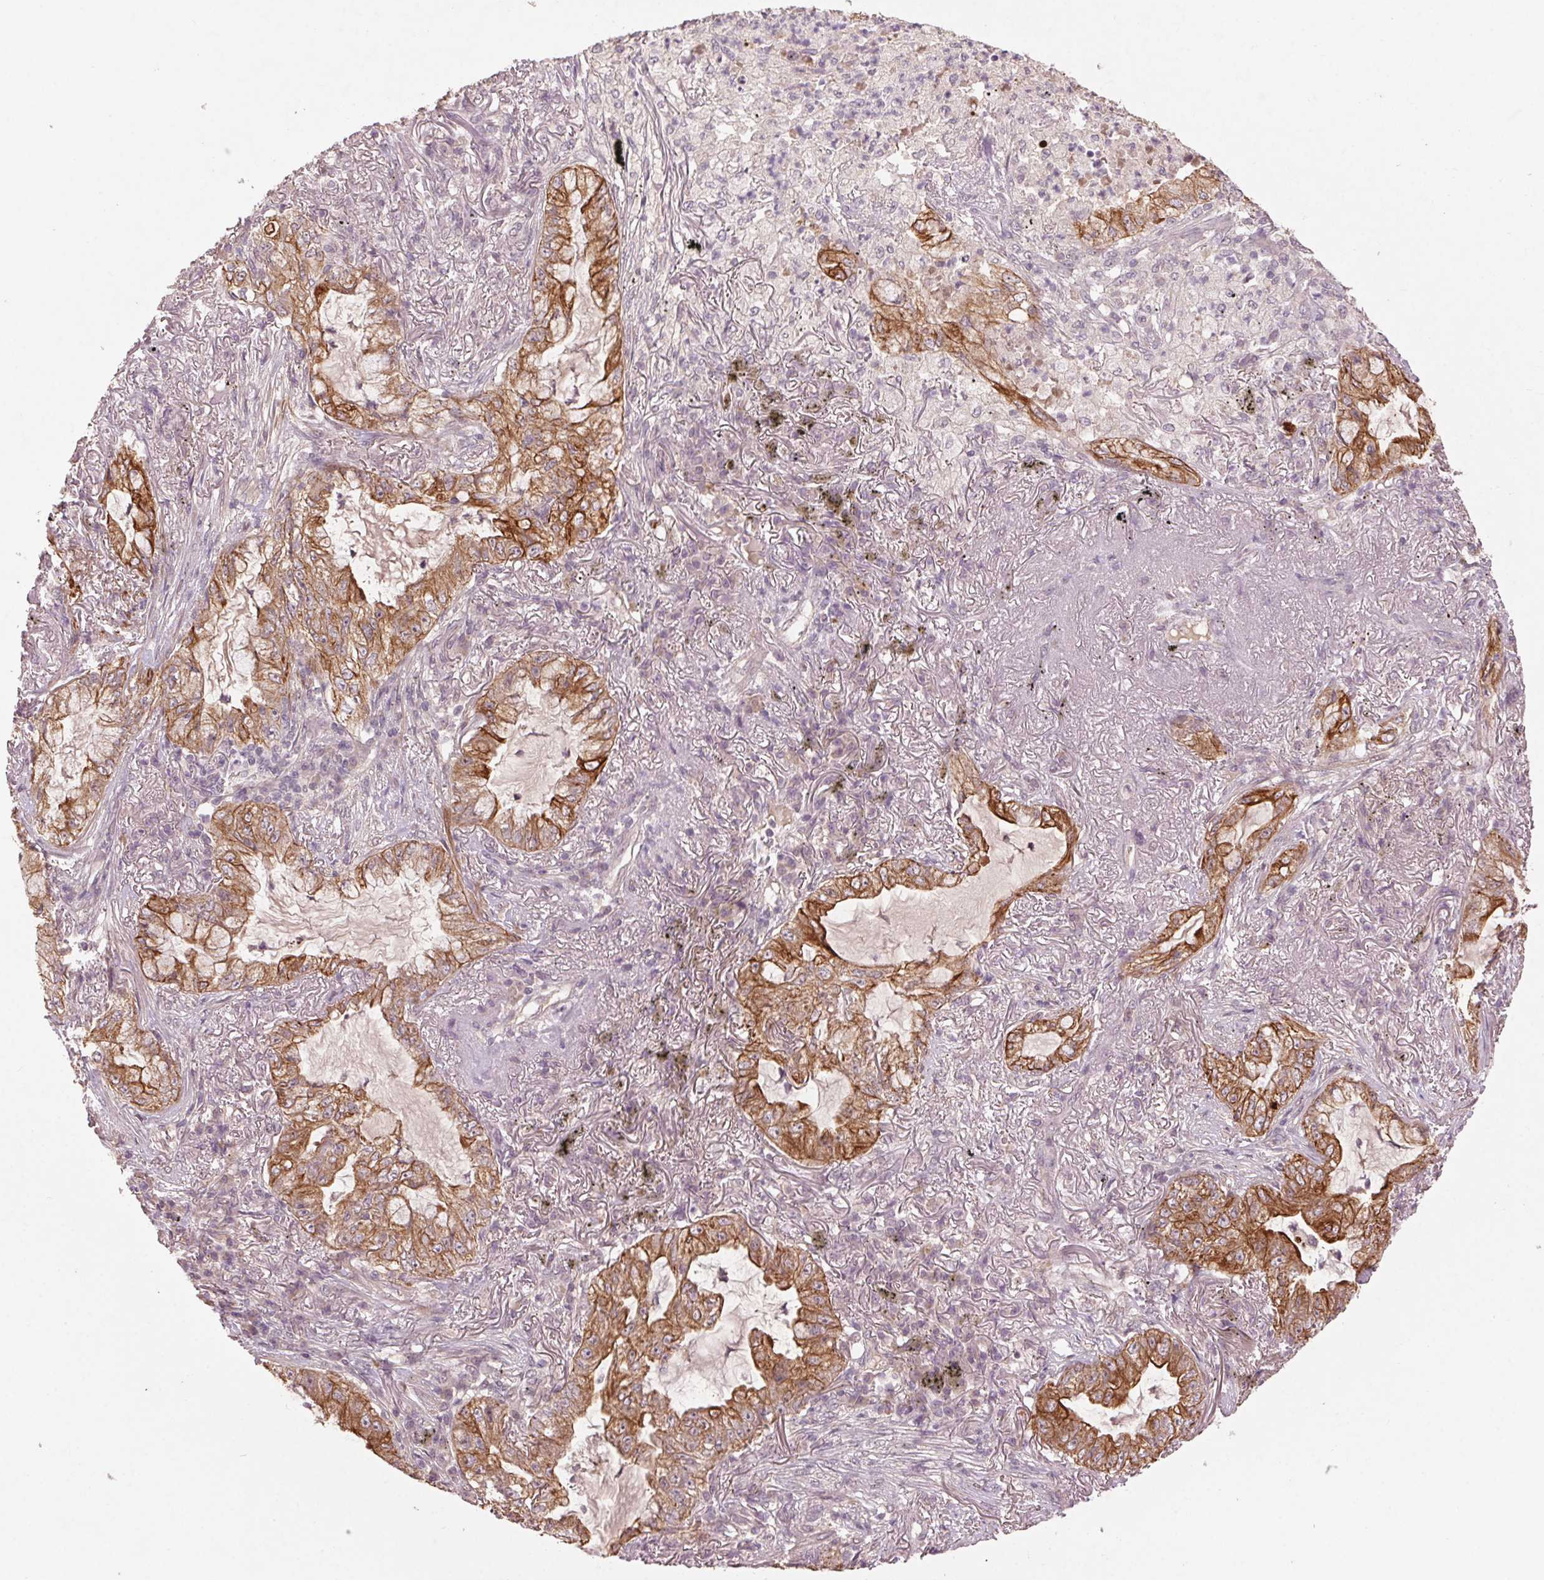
{"staining": {"intensity": "moderate", "quantity": ">75%", "location": "cytoplasmic/membranous"}, "tissue": "lung cancer", "cell_type": "Tumor cells", "image_type": "cancer", "snomed": [{"axis": "morphology", "description": "Adenocarcinoma, NOS"}, {"axis": "topography", "description": "Lung"}], "caption": "The image reveals a brown stain indicating the presence of a protein in the cytoplasmic/membranous of tumor cells in adenocarcinoma (lung). (IHC, brightfield microscopy, high magnification).", "gene": "SMLR1", "patient": {"sex": "female", "age": 73}}